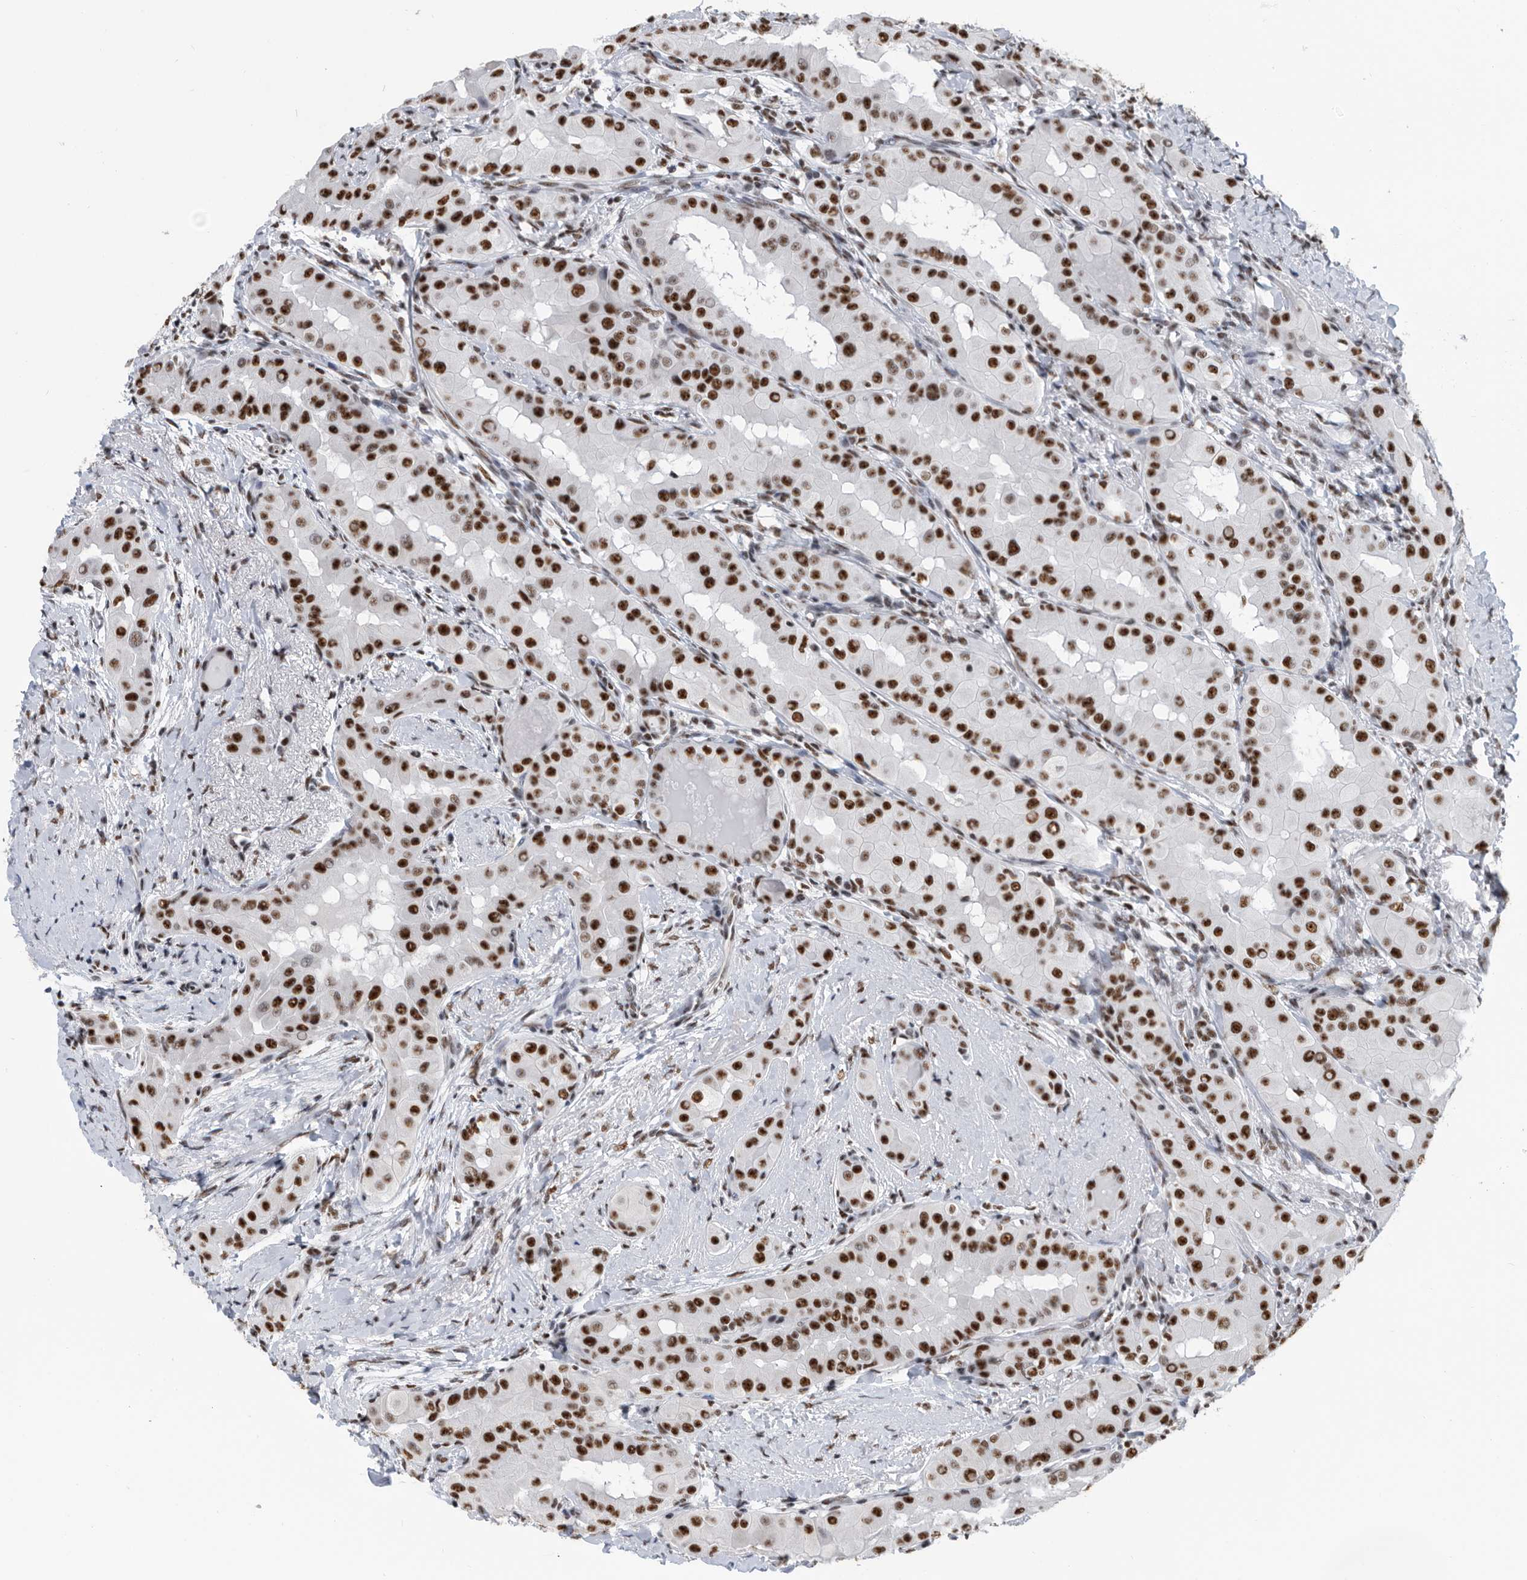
{"staining": {"intensity": "strong", "quantity": ">75%", "location": "nuclear"}, "tissue": "thyroid cancer", "cell_type": "Tumor cells", "image_type": "cancer", "snomed": [{"axis": "morphology", "description": "Papillary adenocarcinoma, NOS"}, {"axis": "topography", "description": "Thyroid gland"}], "caption": "Human thyroid cancer stained with a brown dye displays strong nuclear positive staining in approximately >75% of tumor cells.", "gene": "SF3A1", "patient": {"sex": "male", "age": 33}}